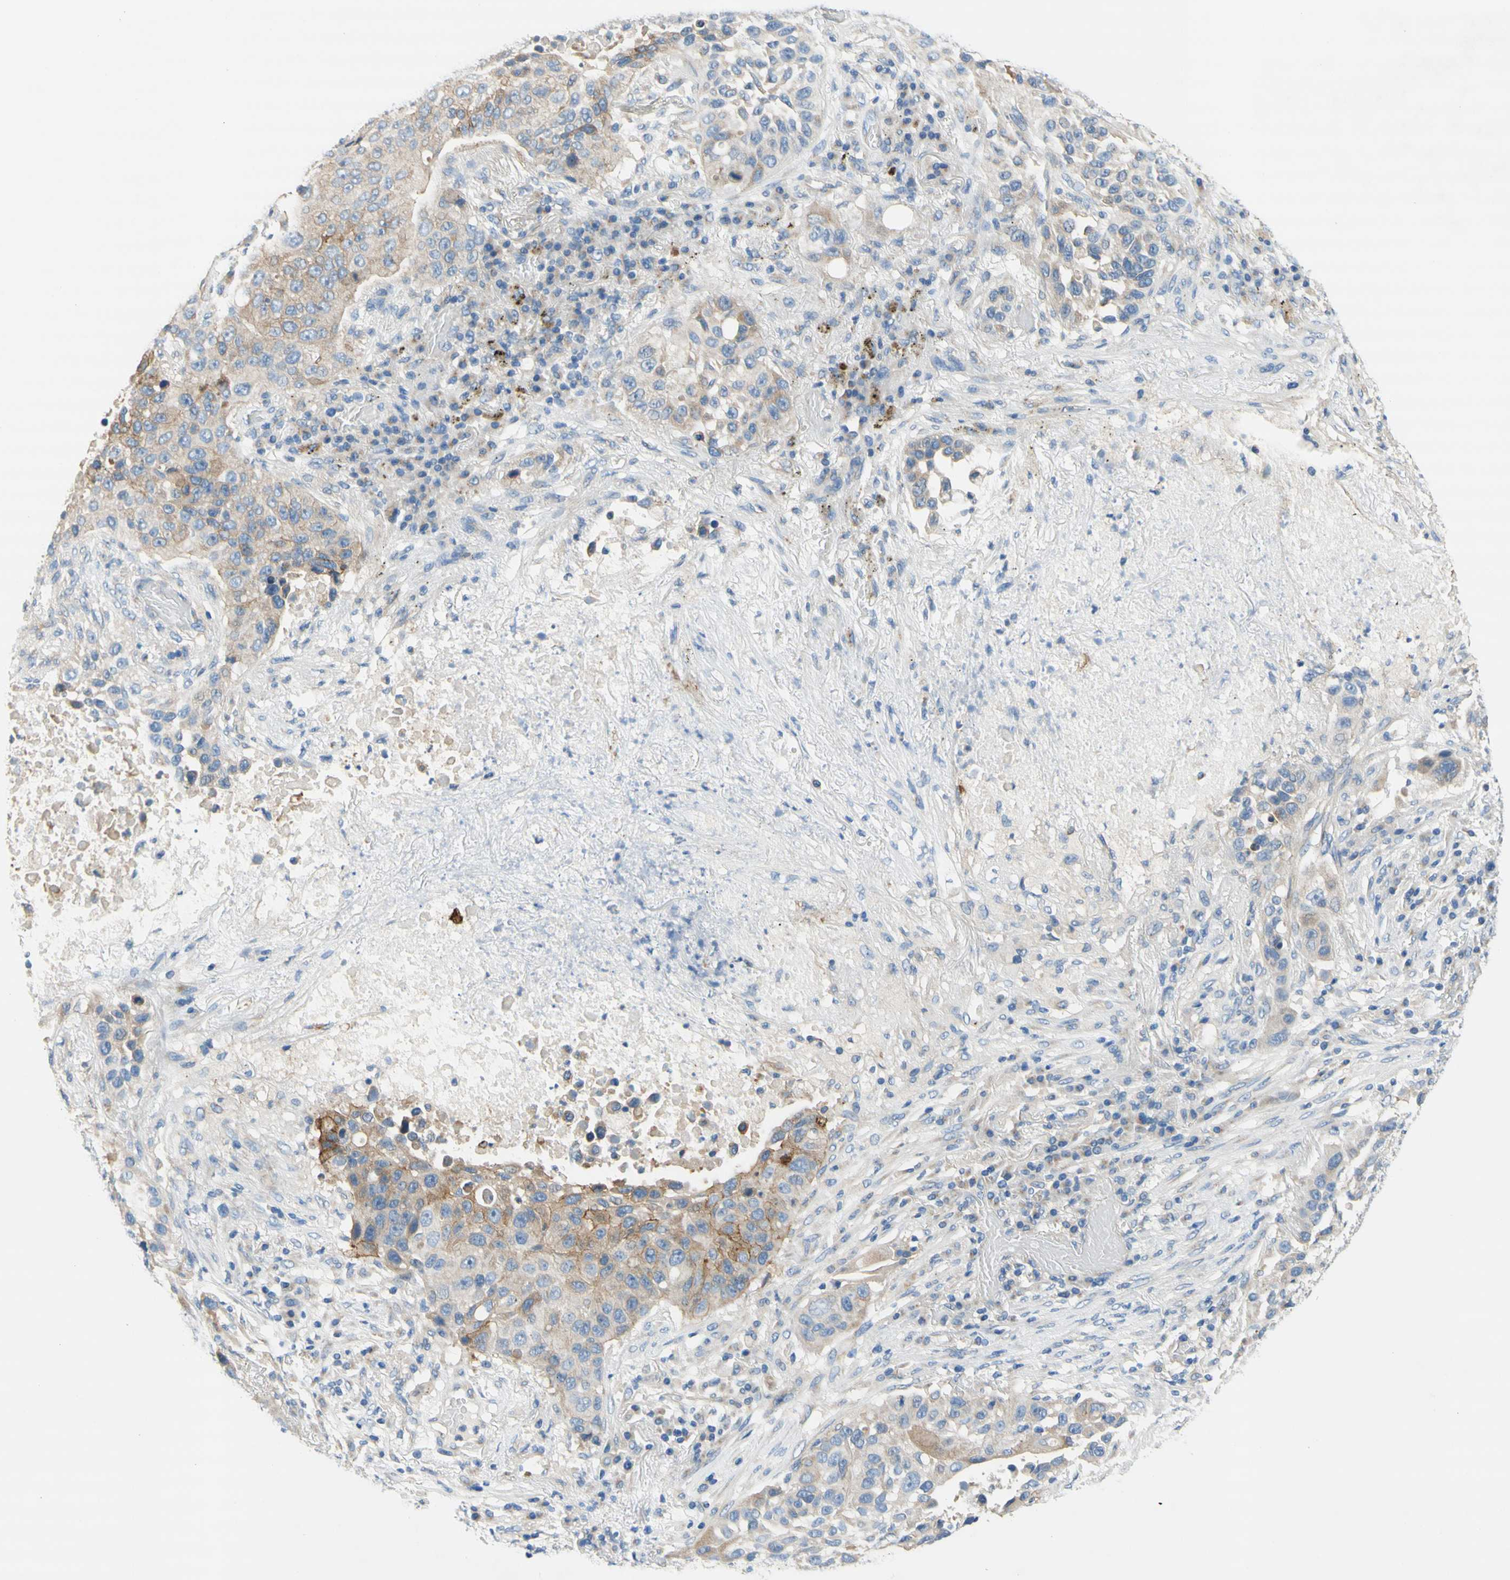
{"staining": {"intensity": "moderate", "quantity": "<25%", "location": "cytoplasmic/membranous"}, "tissue": "lung cancer", "cell_type": "Tumor cells", "image_type": "cancer", "snomed": [{"axis": "morphology", "description": "Squamous cell carcinoma, NOS"}, {"axis": "topography", "description": "Lung"}], "caption": "Tumor cells show low levels of moderate cytoplasmic/membranous positivity in approximately <25% of cells in squamous cell carcinoma (lung).", "gene": "F3", "patient": {"sex": "male", "age": 57}}